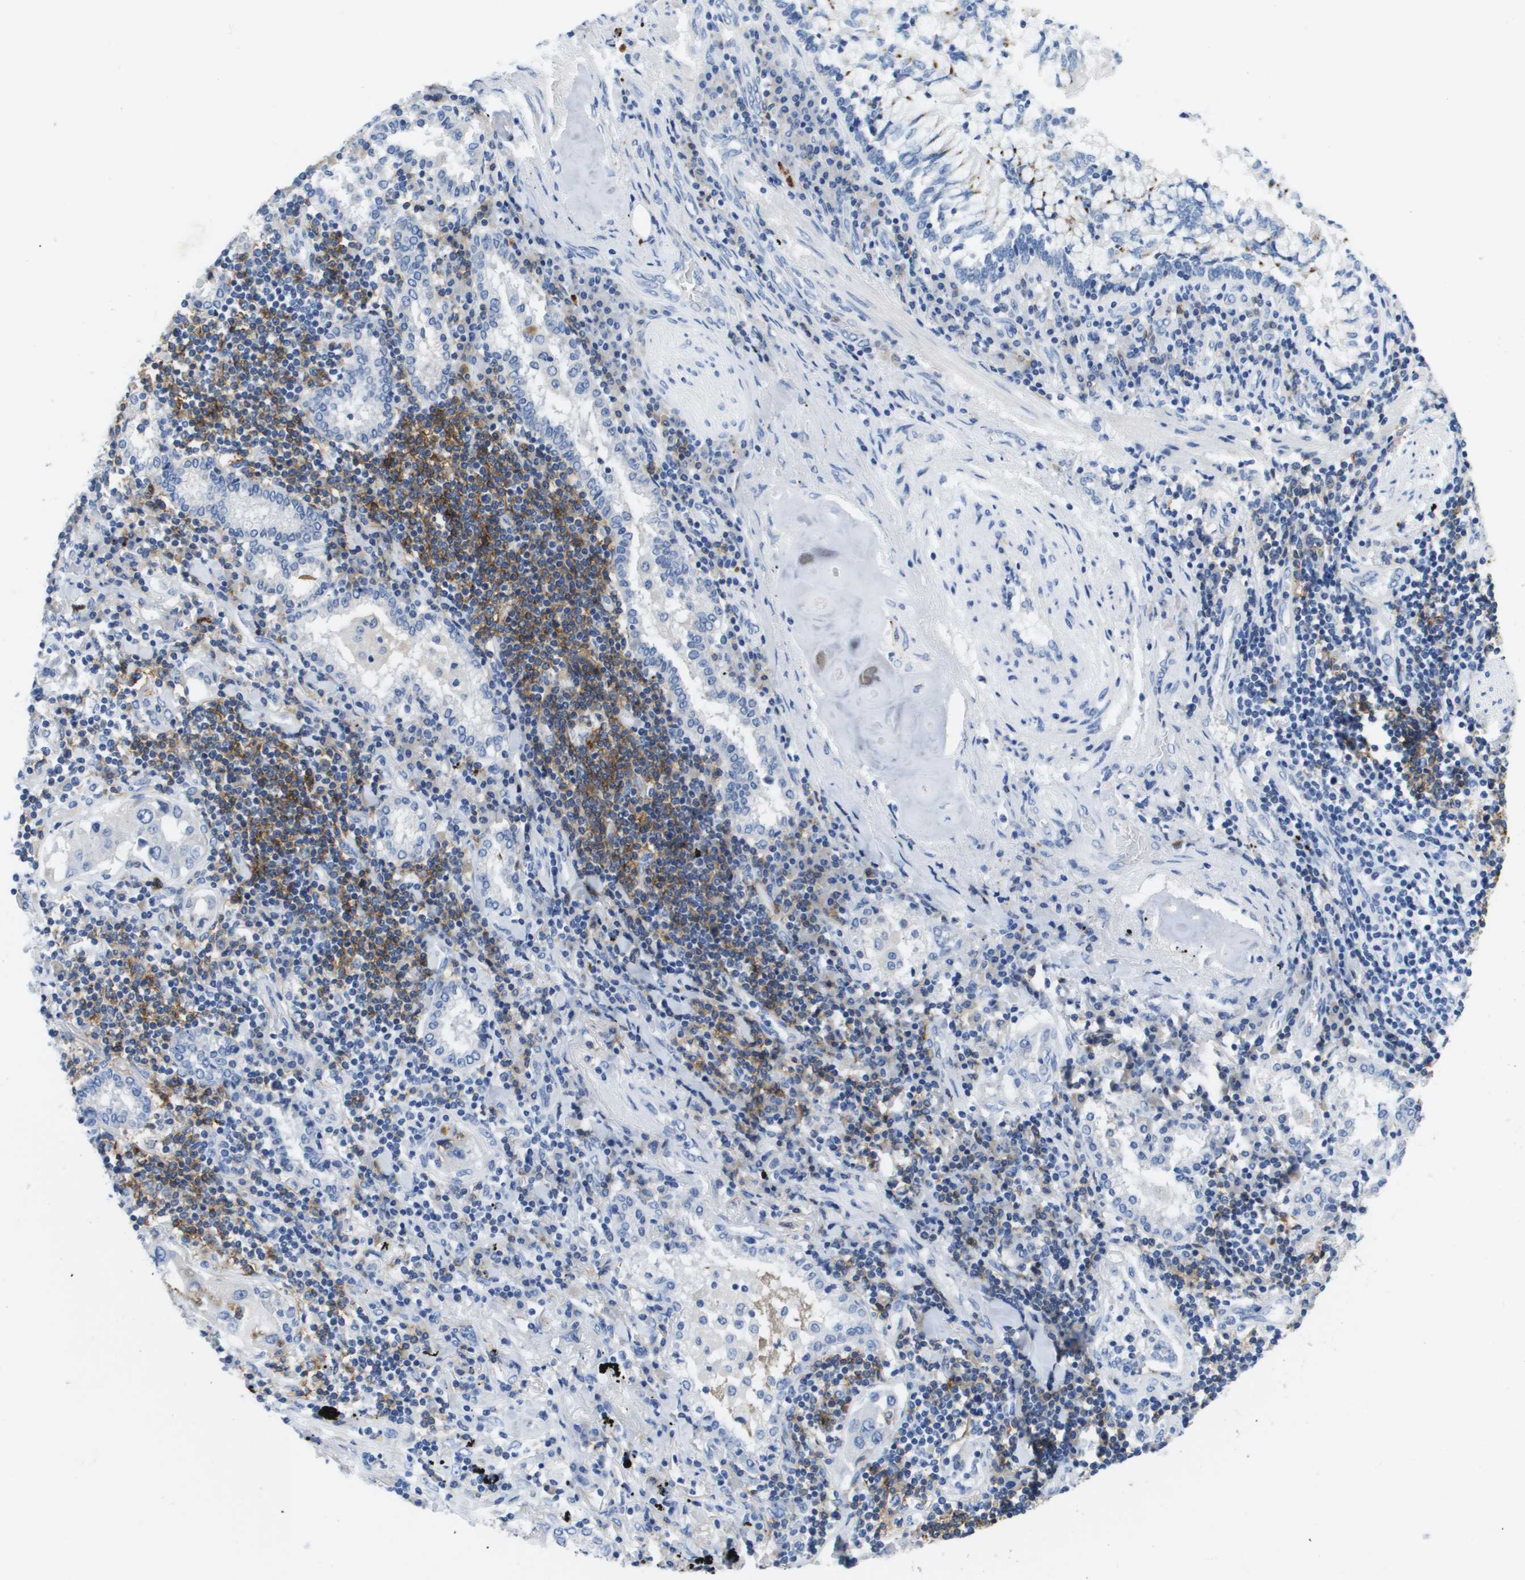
{"staining": {"intensity": "negative", "quantity": "none", "location": "none"}, "tissue": "lung cancer", "cell_type": "Tumor cells", "image_type": "cancer", "snomed": [{"axis": "morphology", "description": "Adenocarcinoma, NOS"}, {"axis": "topography", "description": "Lung"}], "caption": "There is no significant staining in tumor cells of lung adenocarcinoma.", "gene": "MS4A1", "patient": {"sex": "female", "age": 65}}